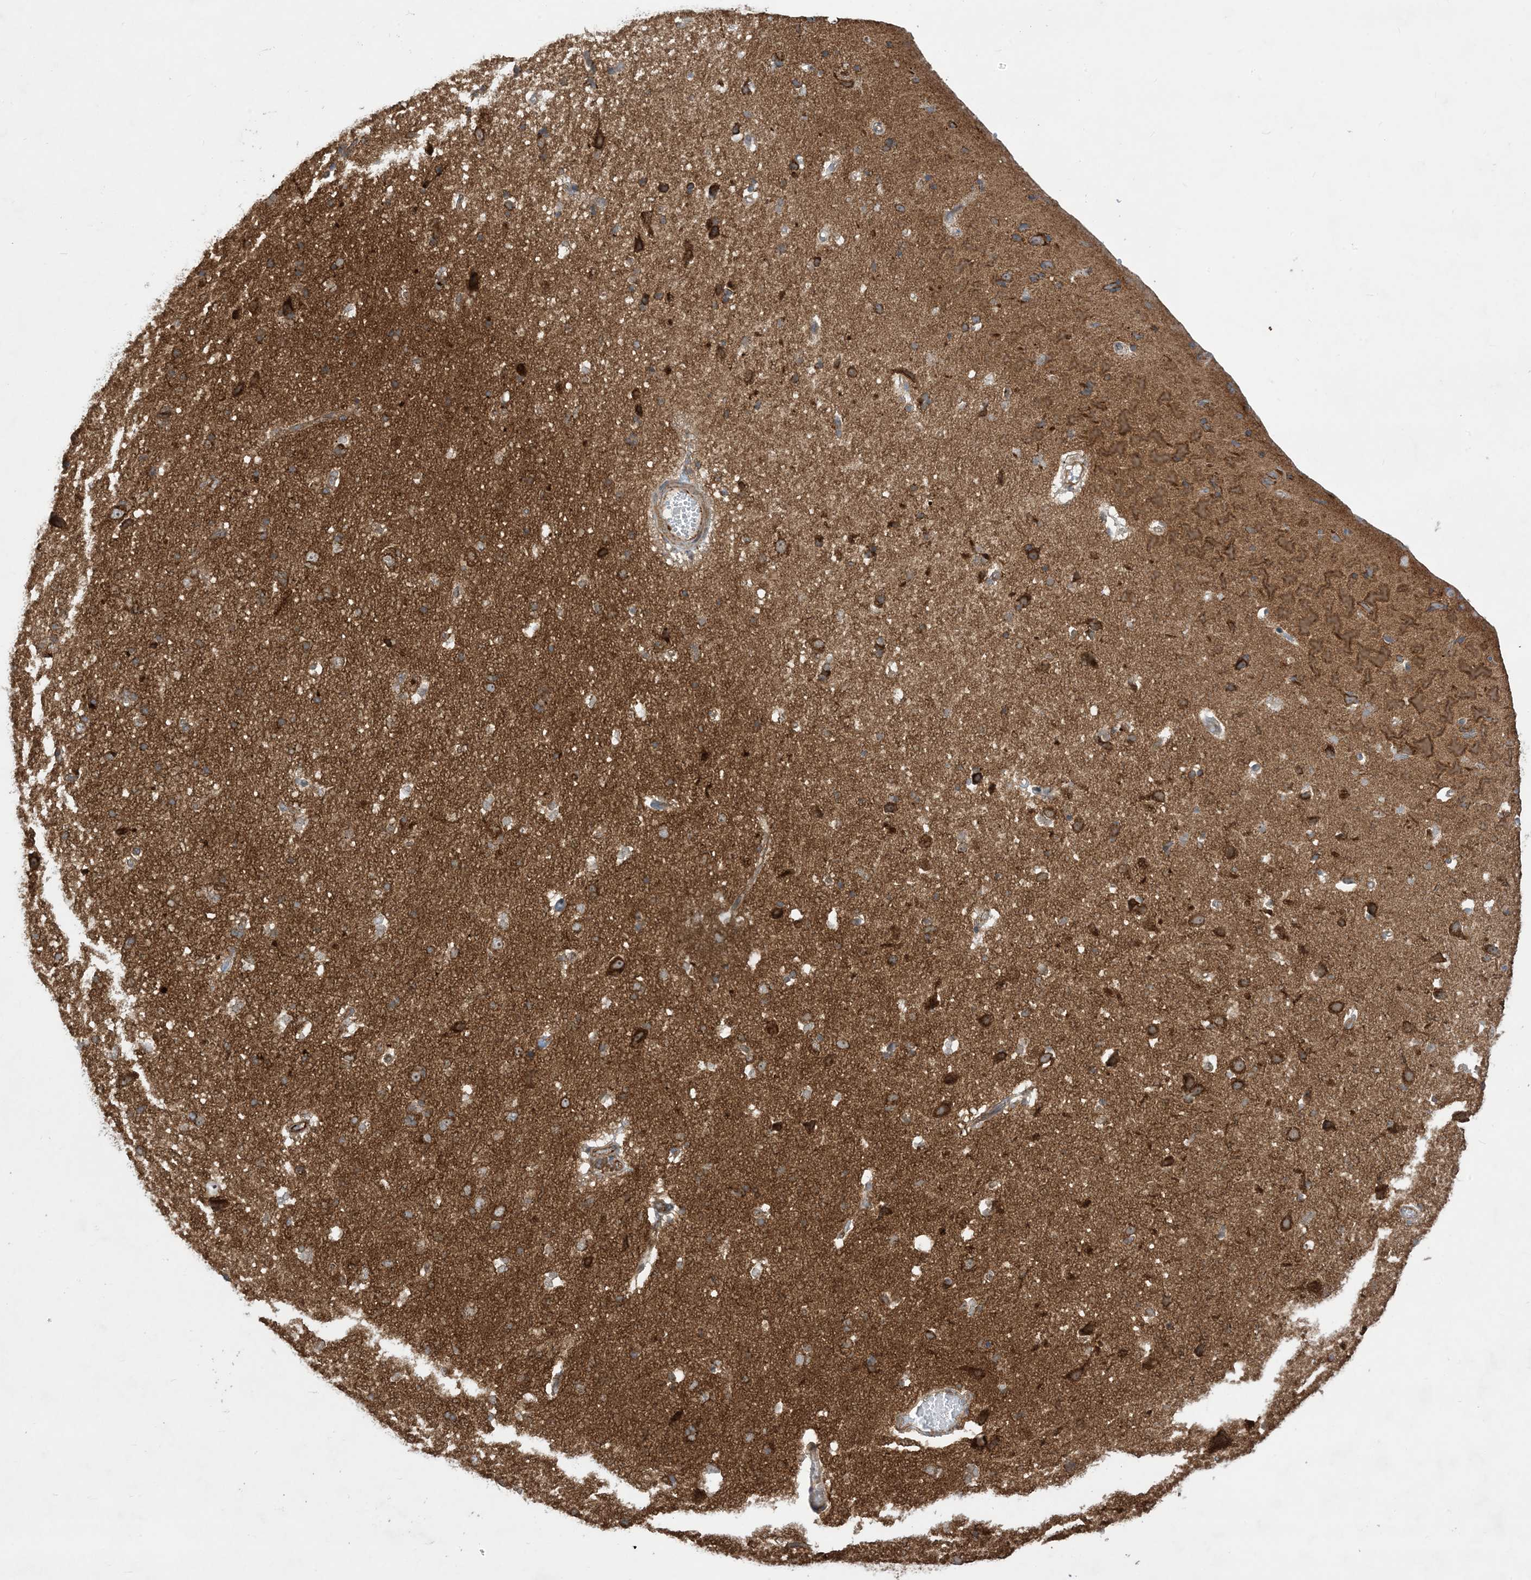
{"staining": {"intensity": "moderate", "quantity": ">75%", "location": "cytoplasmic/membranous"}, "tissue": "cerebral cortex", "cell_type": "Endothelial cells", "image_type": "normal", "snomed": [{"axis": "morphology", "description": "Normal tissue, NOS"}, {"axis": "topography", "description": "Cerebral cortex"}], "caption": "IHC staining of benign cerebral cortex, which displays medium levels of moderate cytoplasmic/membranous staining in about >75% of endothelial cells indicating moderate cytoplasmic/membranous protein expression. The staining was performed using DAB (3,3'-diaminobenzidine) (brown) for protein detection and nuclei were counterstained in hematoxylin (blue).", "gene": "SOGA3", "patient": {"sex": "male", "age": 34}}